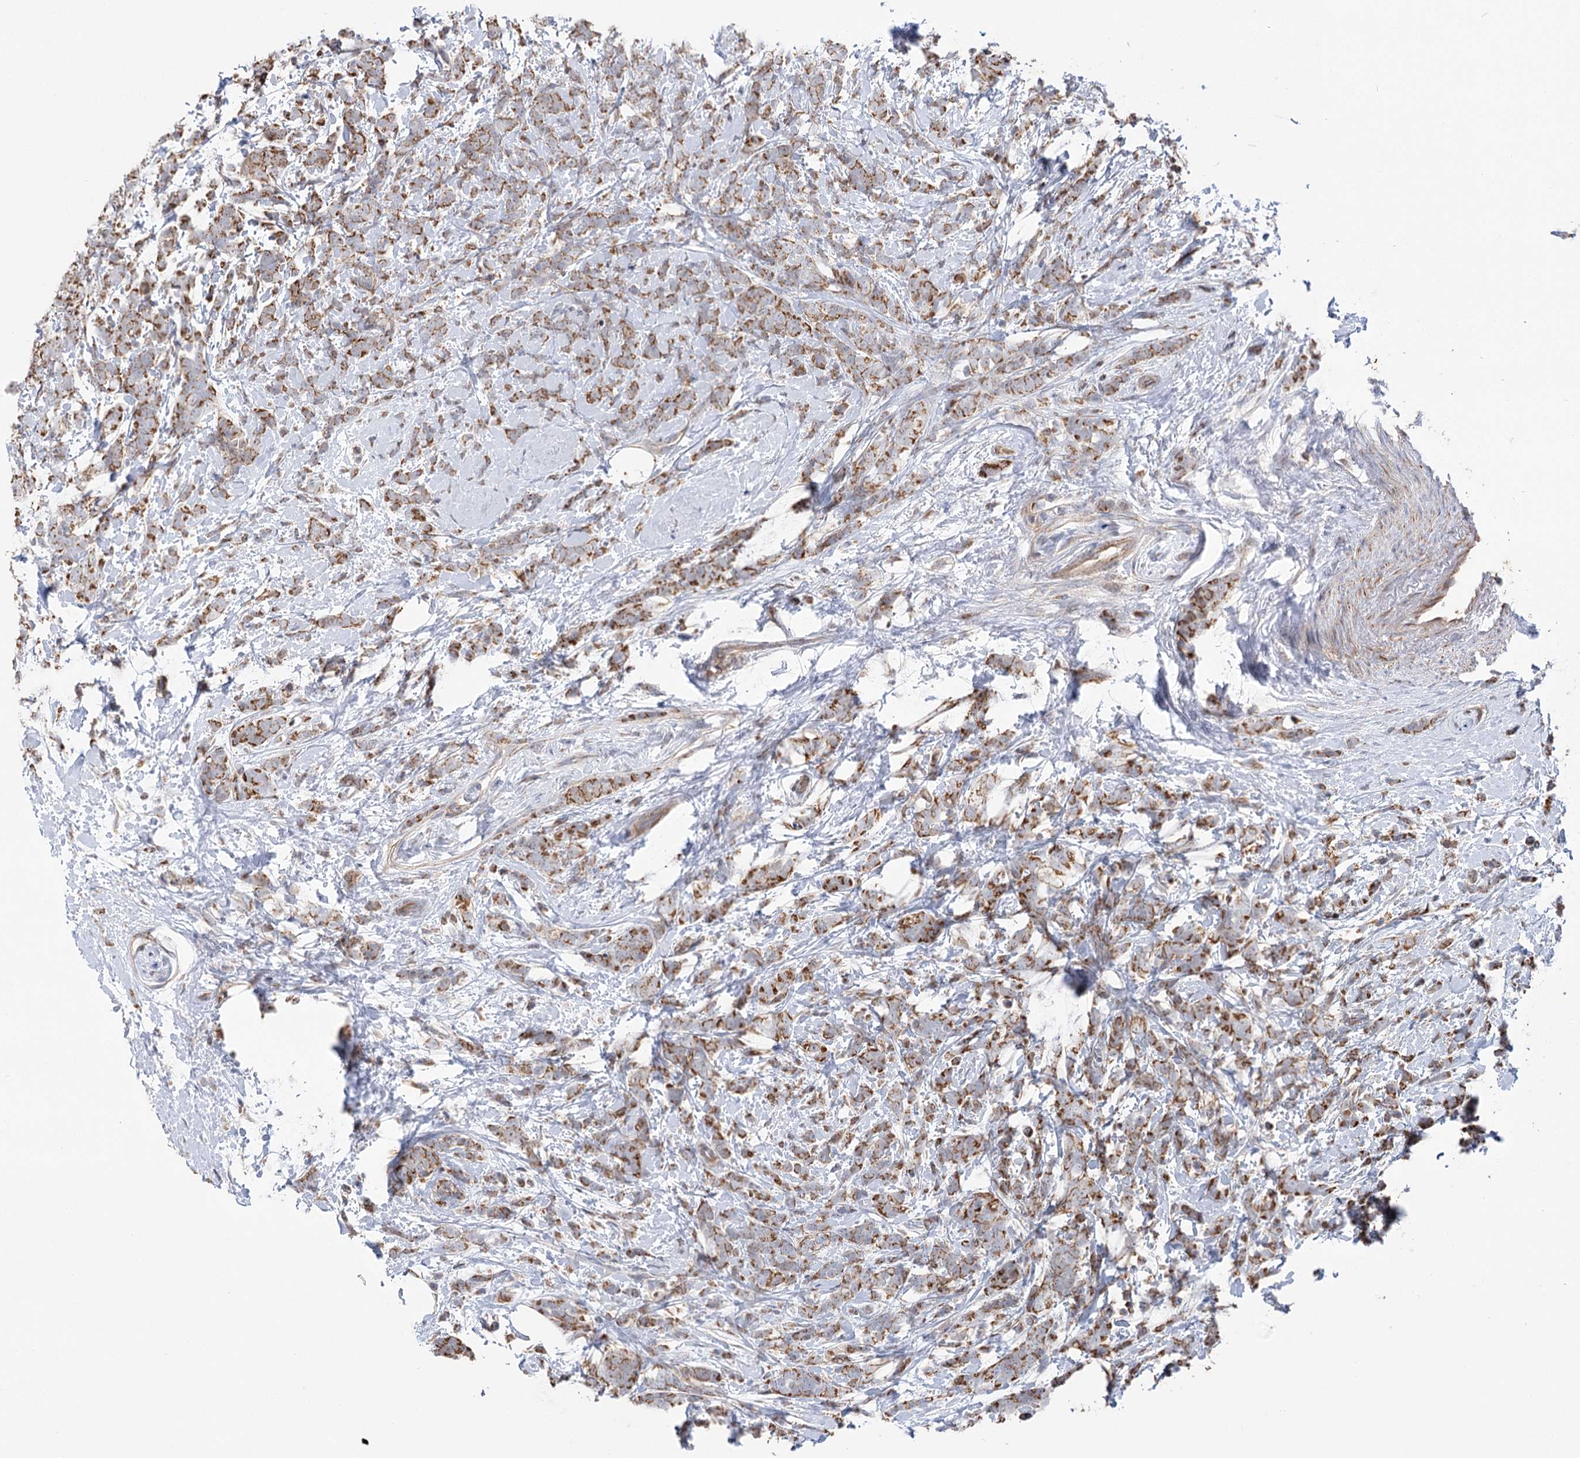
{"staining": {"intensity": "moderate", "quantity": ">75%", "location": "cytoplasmic/membranous"}, "tissue": "breast cancer", "cell_type": "Tumor cells", "image_type": "cancer", "snomed": [{"axis": "morphology", "description": "Lobular carcinoma"}, {"axis": "topography", "description": "Breast"}], "caption": "About >75% of tumor cells in breast cancer (lobular carcinoma) demonstrate moderate cytoplasmic/membranous protein positivity as visualized by brown immunohistochemical staining.", "gene": "ECHDC3", "patient": {"sex": "female", "age": 58}}